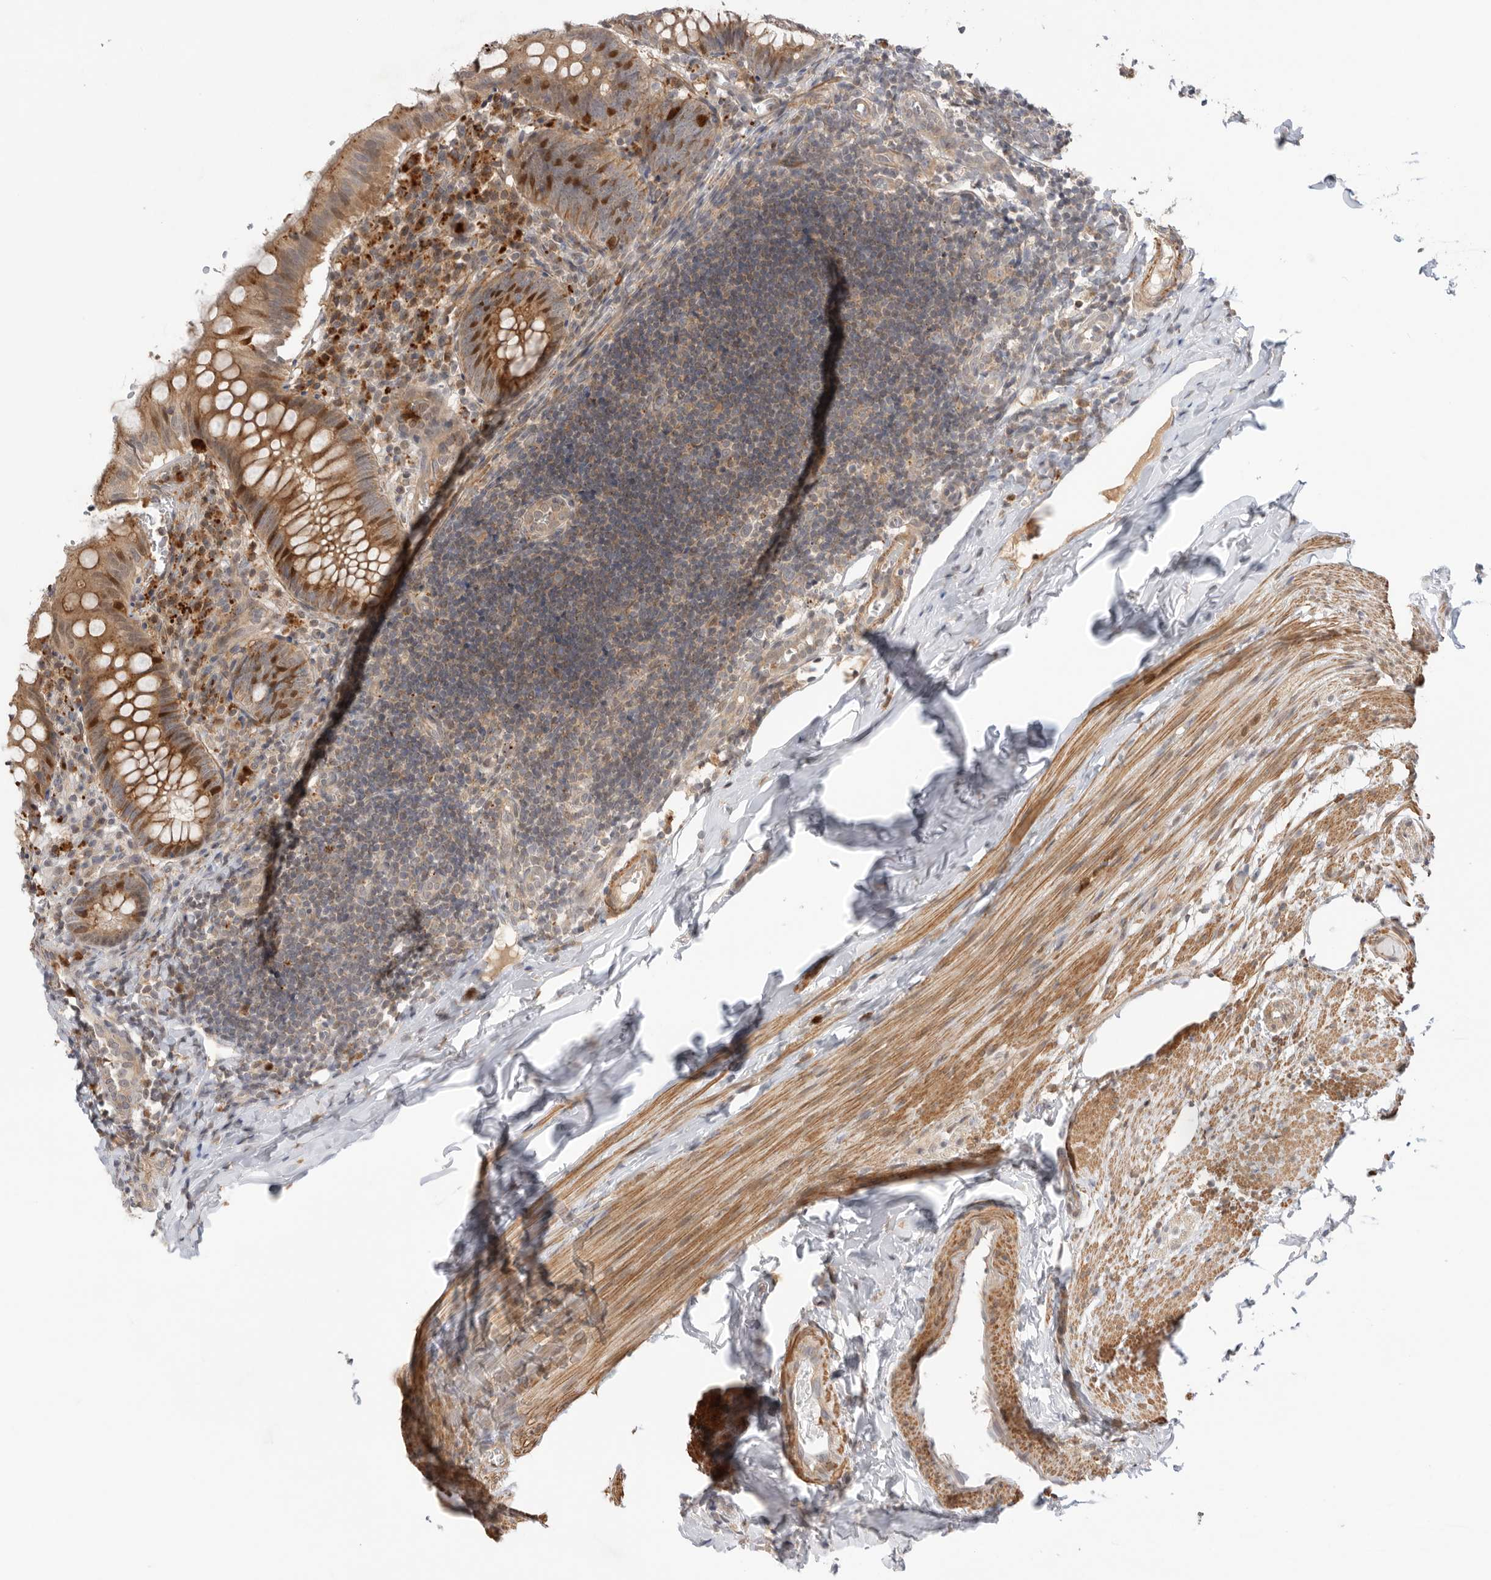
{"staining": {"intensity": "moderate", "quantity": ">75%", "location": "cytoplasmic/membranous"}, "tissue": "appendix", "cell_type": "Glandular cells", "image_type": "normal", "snomed": [{"axis": "morphology", "description": "Normal tissue, NOS"}, {"axis": "topography", "description": "Appendix"}], "caption": "Brown immunohistochemical staining in normal appendix demonstrates moderate cytoplasmic/membranous positivity in about >75% of glandular cells.", "gene": "GNE", "patient": {"sex": "male", "age": 8}}